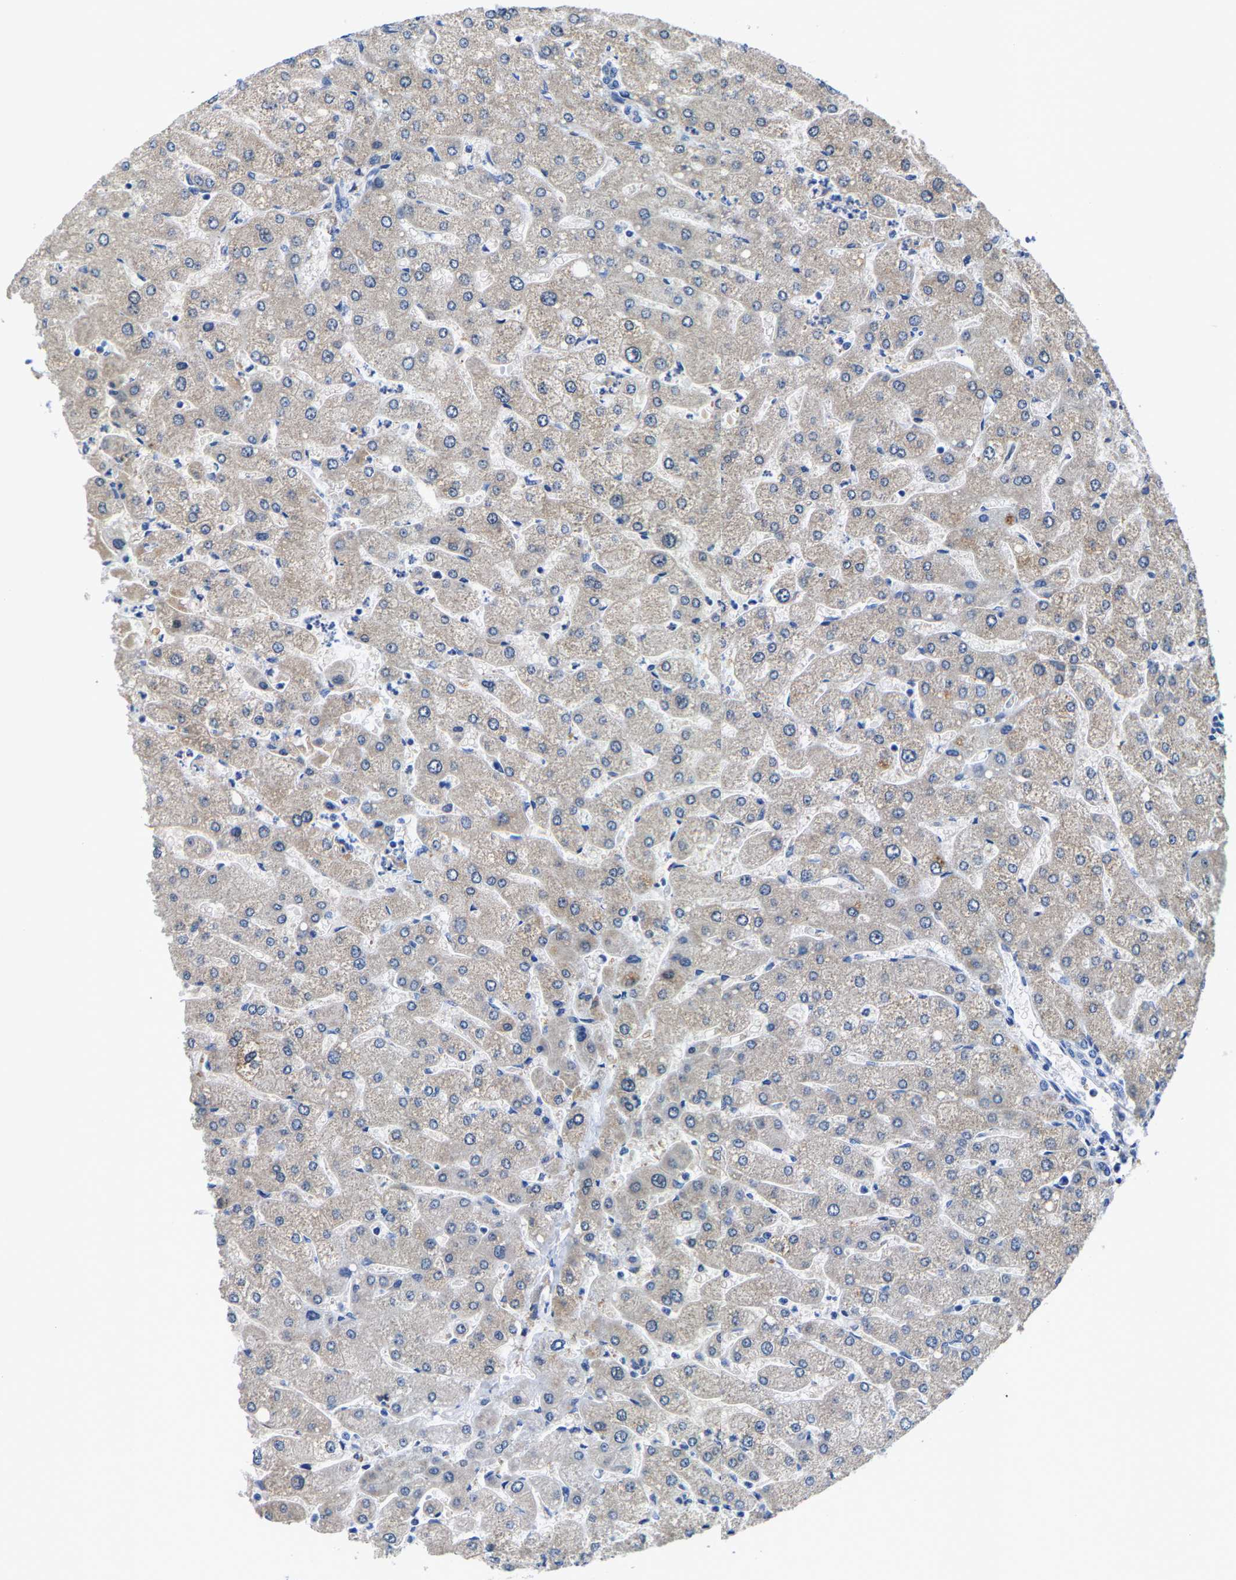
{"staining": {"intensity": "negative", "quantity": "none", "location": "none"}, "tissue": "liver", "cell_type": "Cholangiocytes", "image_type": "normal", "snomed": [{"axis": "morphology", "description": "Normal tissue, NOS"}, {"axis": "topography", "description": "Liver"}], "caption": "Immunohistochemical staining of normal liver shows no significant positivity in cholangiocytes.", "gene": "KLHL1", "patient": {"sex": "male", "age": 55}}